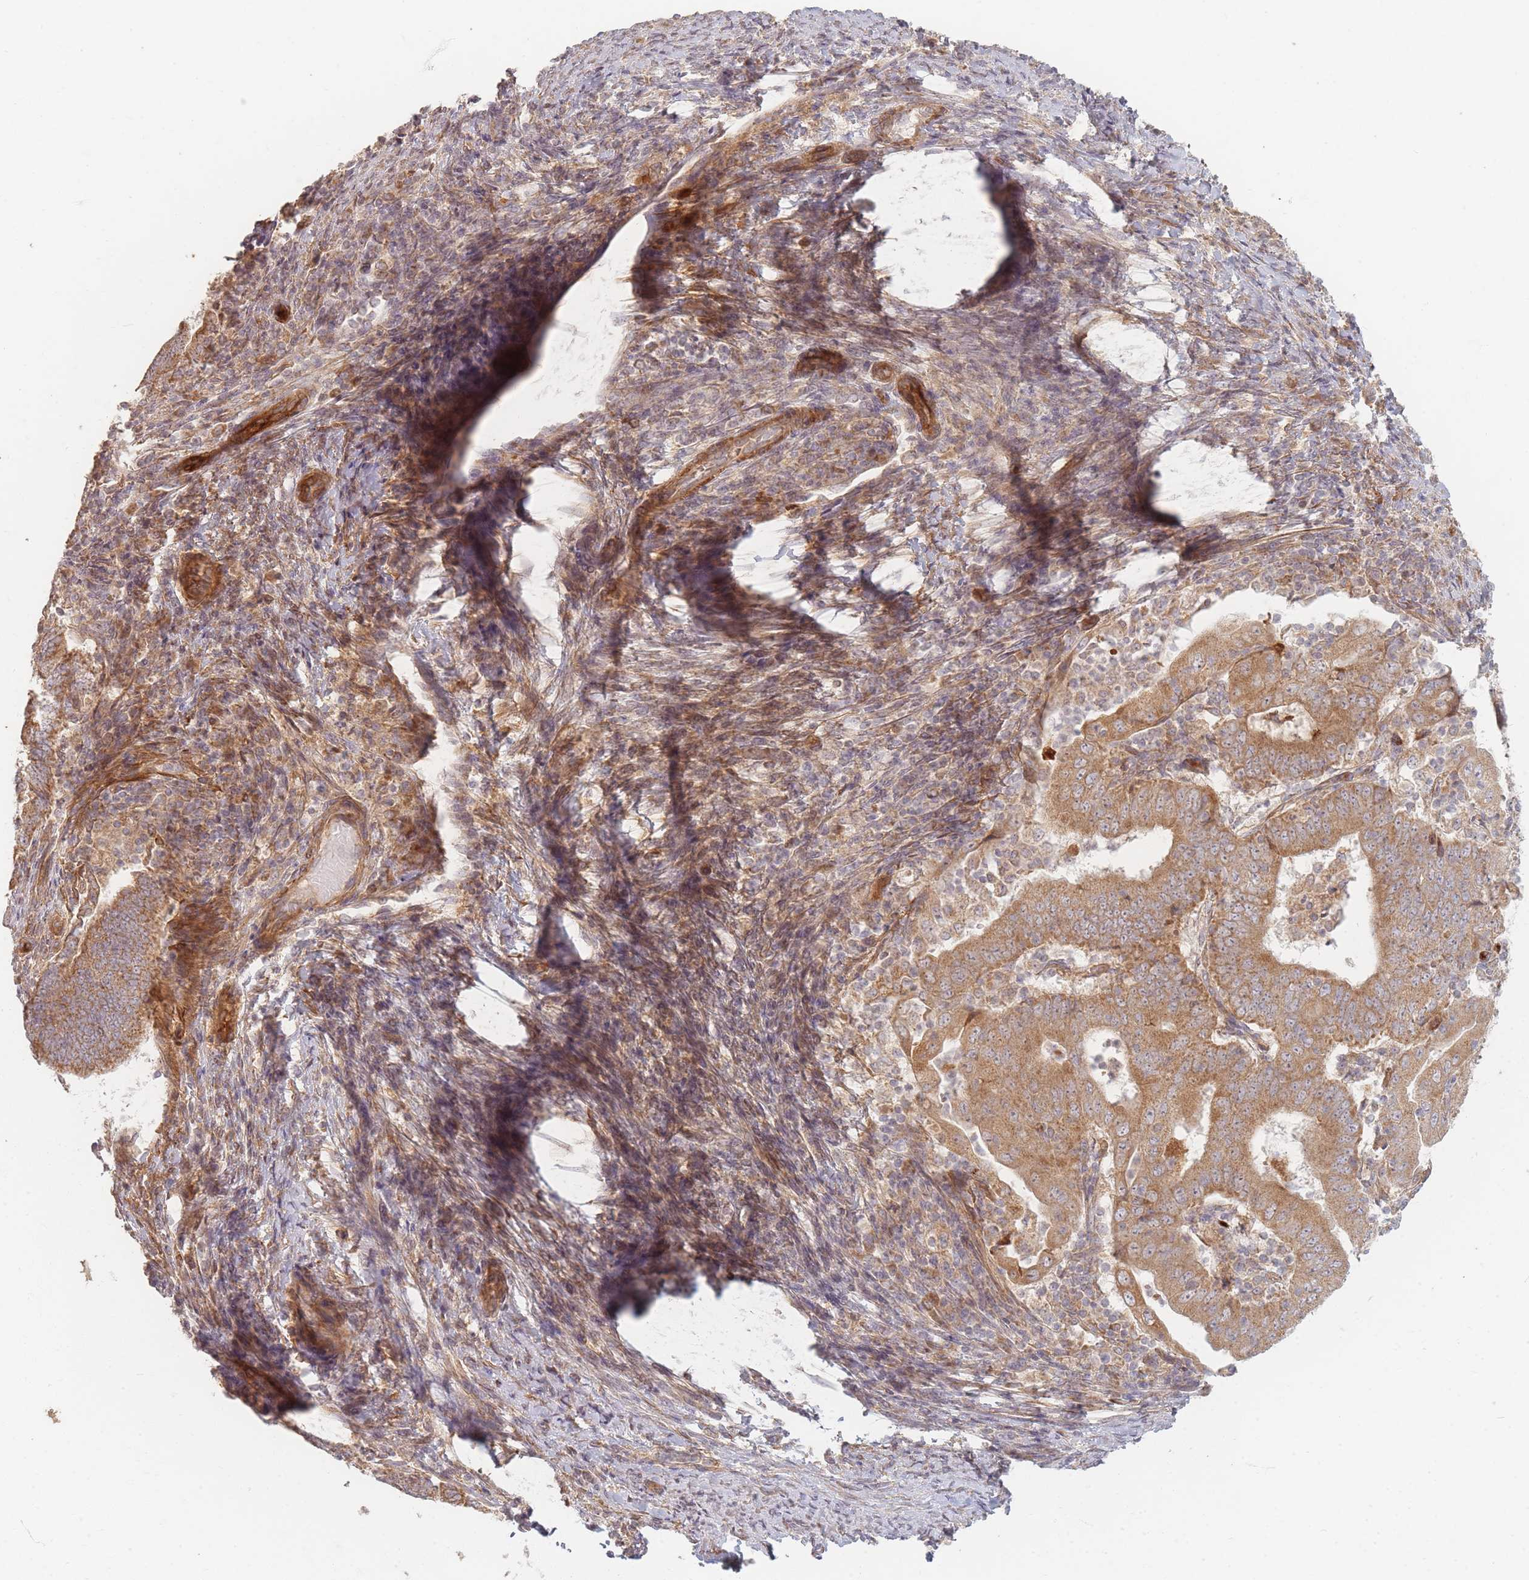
{"staining": {"intensity": "moderate", "quantity": ">75%", "location": "cytoplasmic/membranous"}, "tissue": "endometrial cancer", "cell_type": "Tumor cells", "image_type": "cancer", "snomed": [{"axis": "morphology", "description": "Adenocarcinoma, NOS"}, {"axis": "topography", "description": "Endometrium"}], "caption": "The photomicrograph shows immunohistochemical staining of endometrial cancer. There is moderate cytoplasmic/membranous staining is present in approximately >75% of tumor cells. The protein is shown in brown color, while the nuclei are stained blue.", "gene": "MRPS6", "patient": {"sex": "female", "age": 70}}